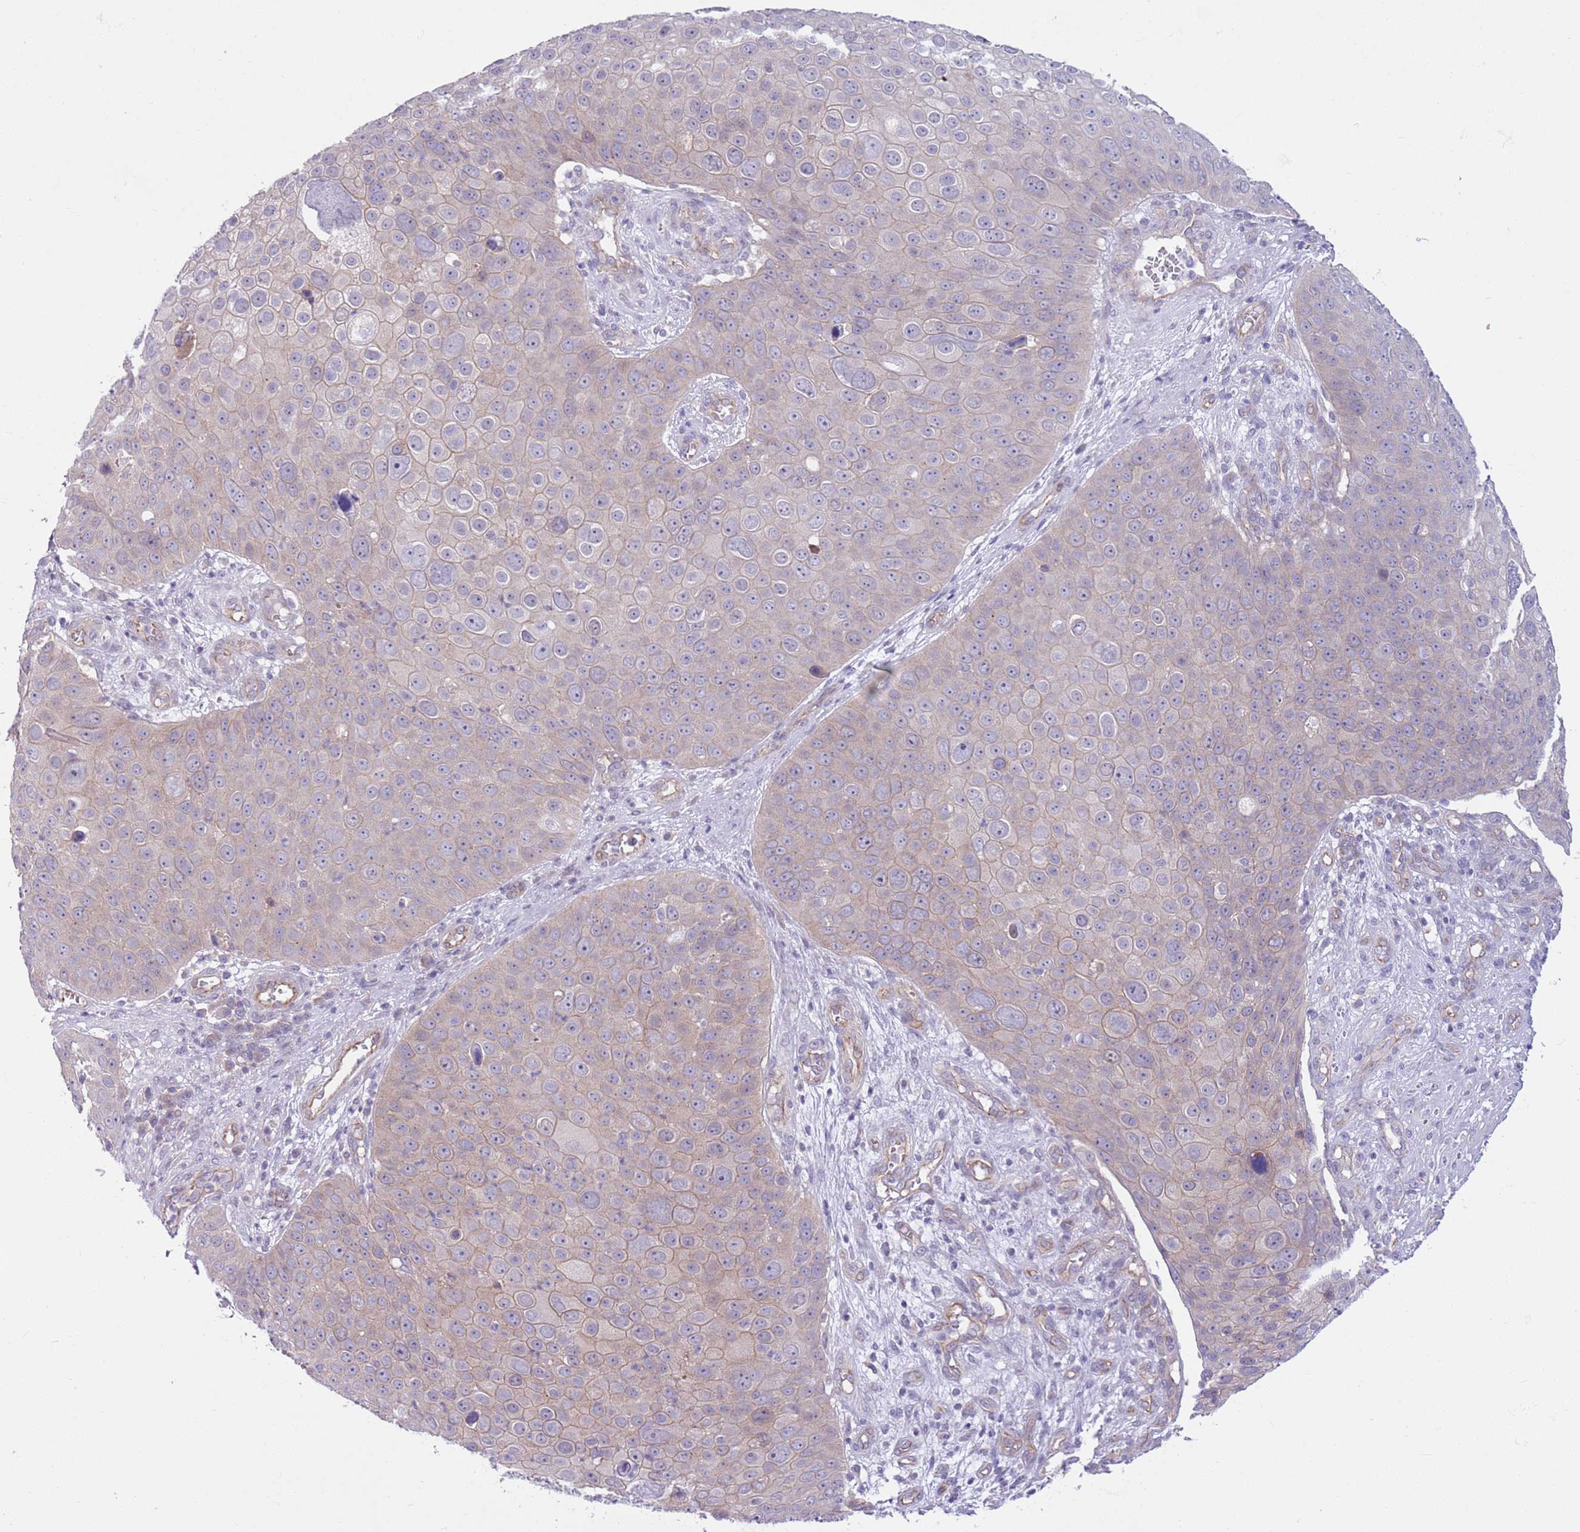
{"staining": {"intensity": "weak", "quantity": "25%-75%", "location": "cytoplasmic/membranous"}, "tissue": "skin cancer", "cell_type": "Tumor cells", "image_type": "cancer", "snomed": [{"axis": "morphology", "description": "Squamous cell carcinoma, NOS"}, {"axis": "topography", "description": "Skin"}], "caption": "Brown immunohistochemical staining in human skin cancer demonstrates weak cytoplasmic/membranous positivity in approximately 25%-75% of tumor cells.", "gene": "PARP8", "patient": {"sex": "male", "age": 71}}